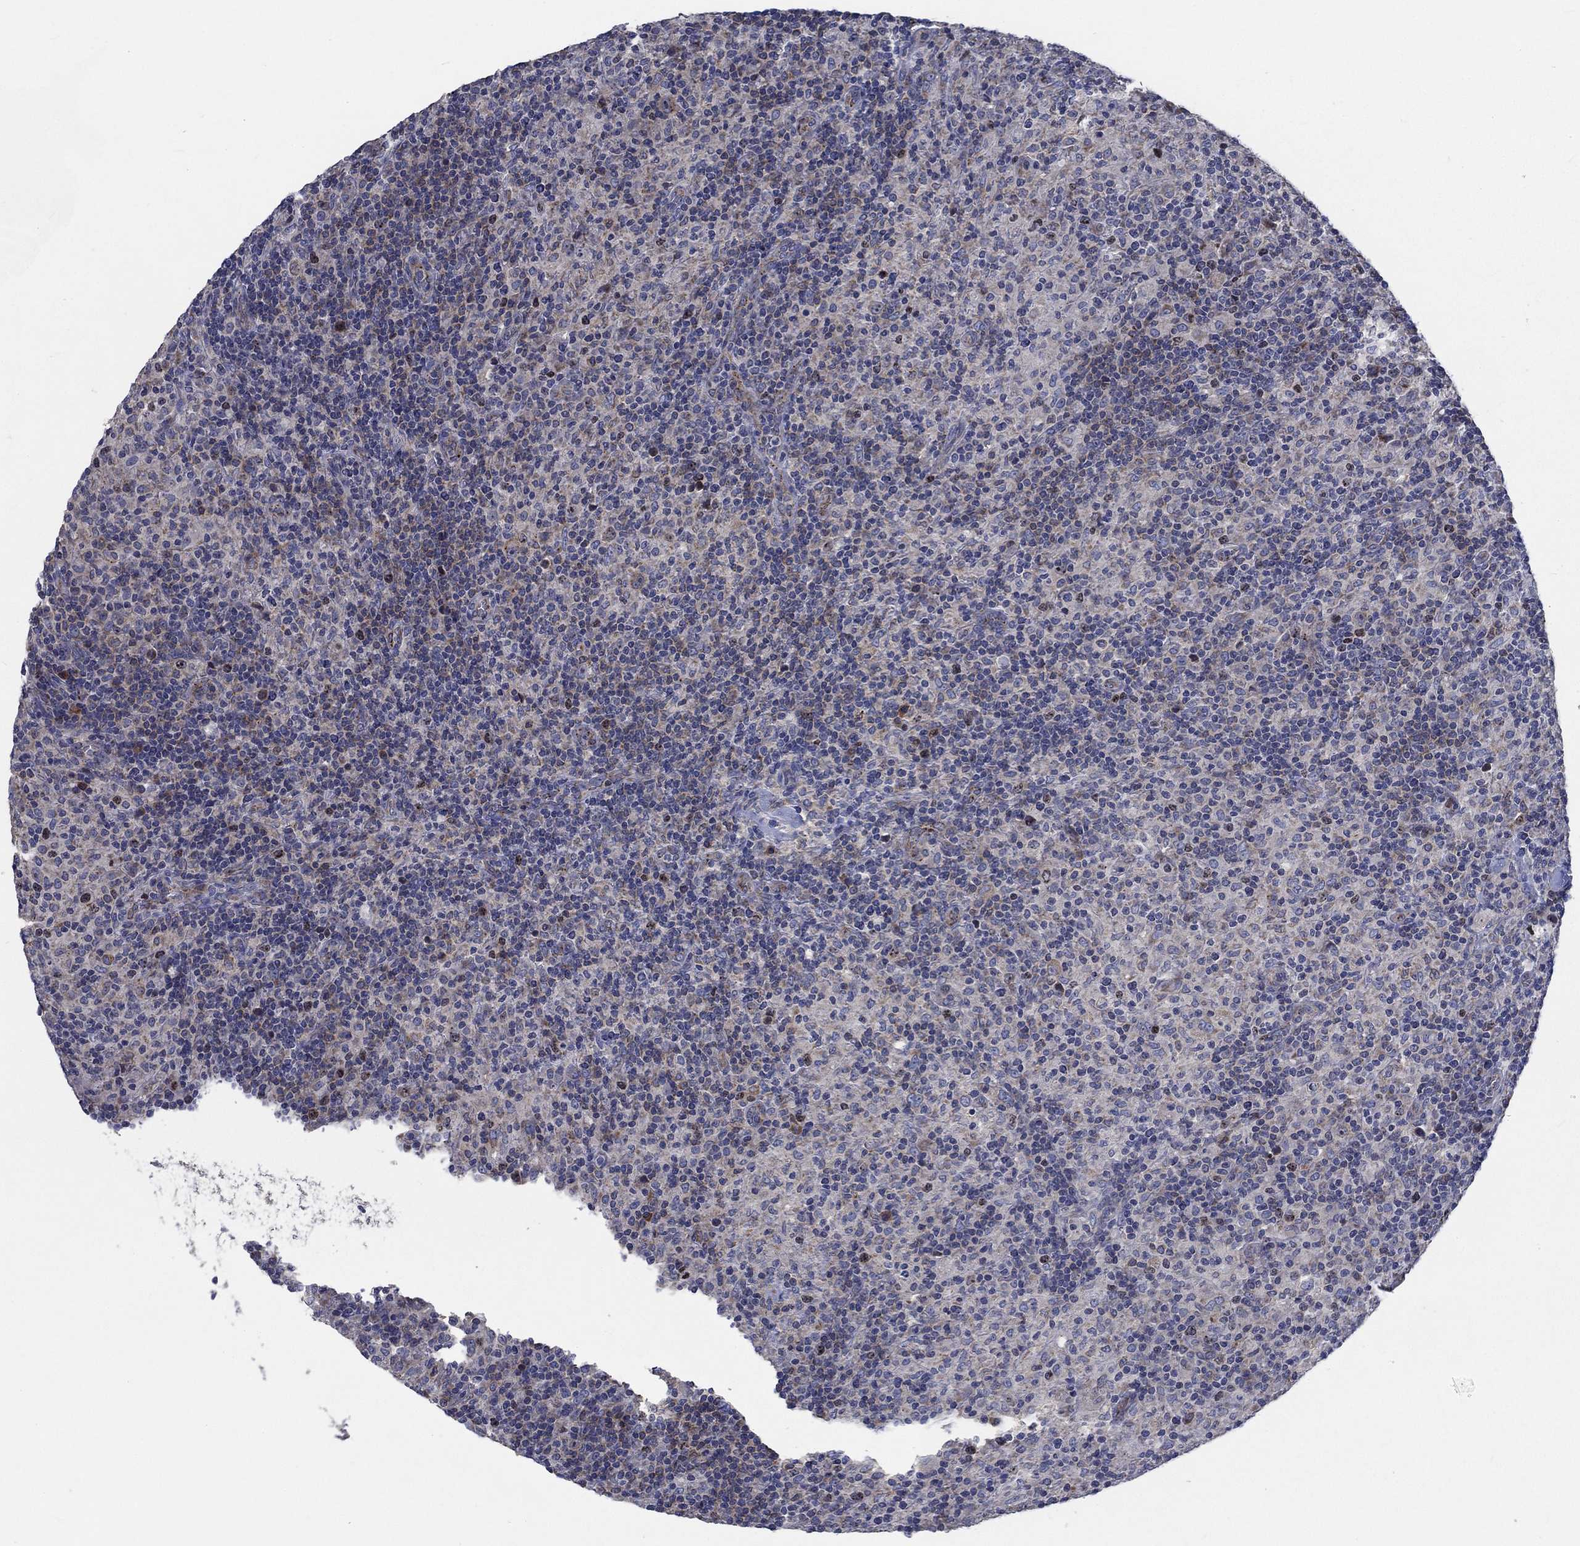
{"staining": {"intensity": "negative", "quantity": "none", "location": "none"}, "tissue": "lymphoma", "cell_type": "Tumor cells", "image_type": "cancer", "snomed": [{"axis": "morphology", "description": "Hodgkin's disease, NOS"}, {"axis": "topography", "description": "Lymph node"}], "caption": "Immunohistochemistry image of neoplastic tissue: Hodgkin's disease stained with DAB (3,3'-diaminobenzidine) shows no significant protein positivity in tumor cells.", "gene": "MMP24", "patient": {"sex": "male", "age": 70}}